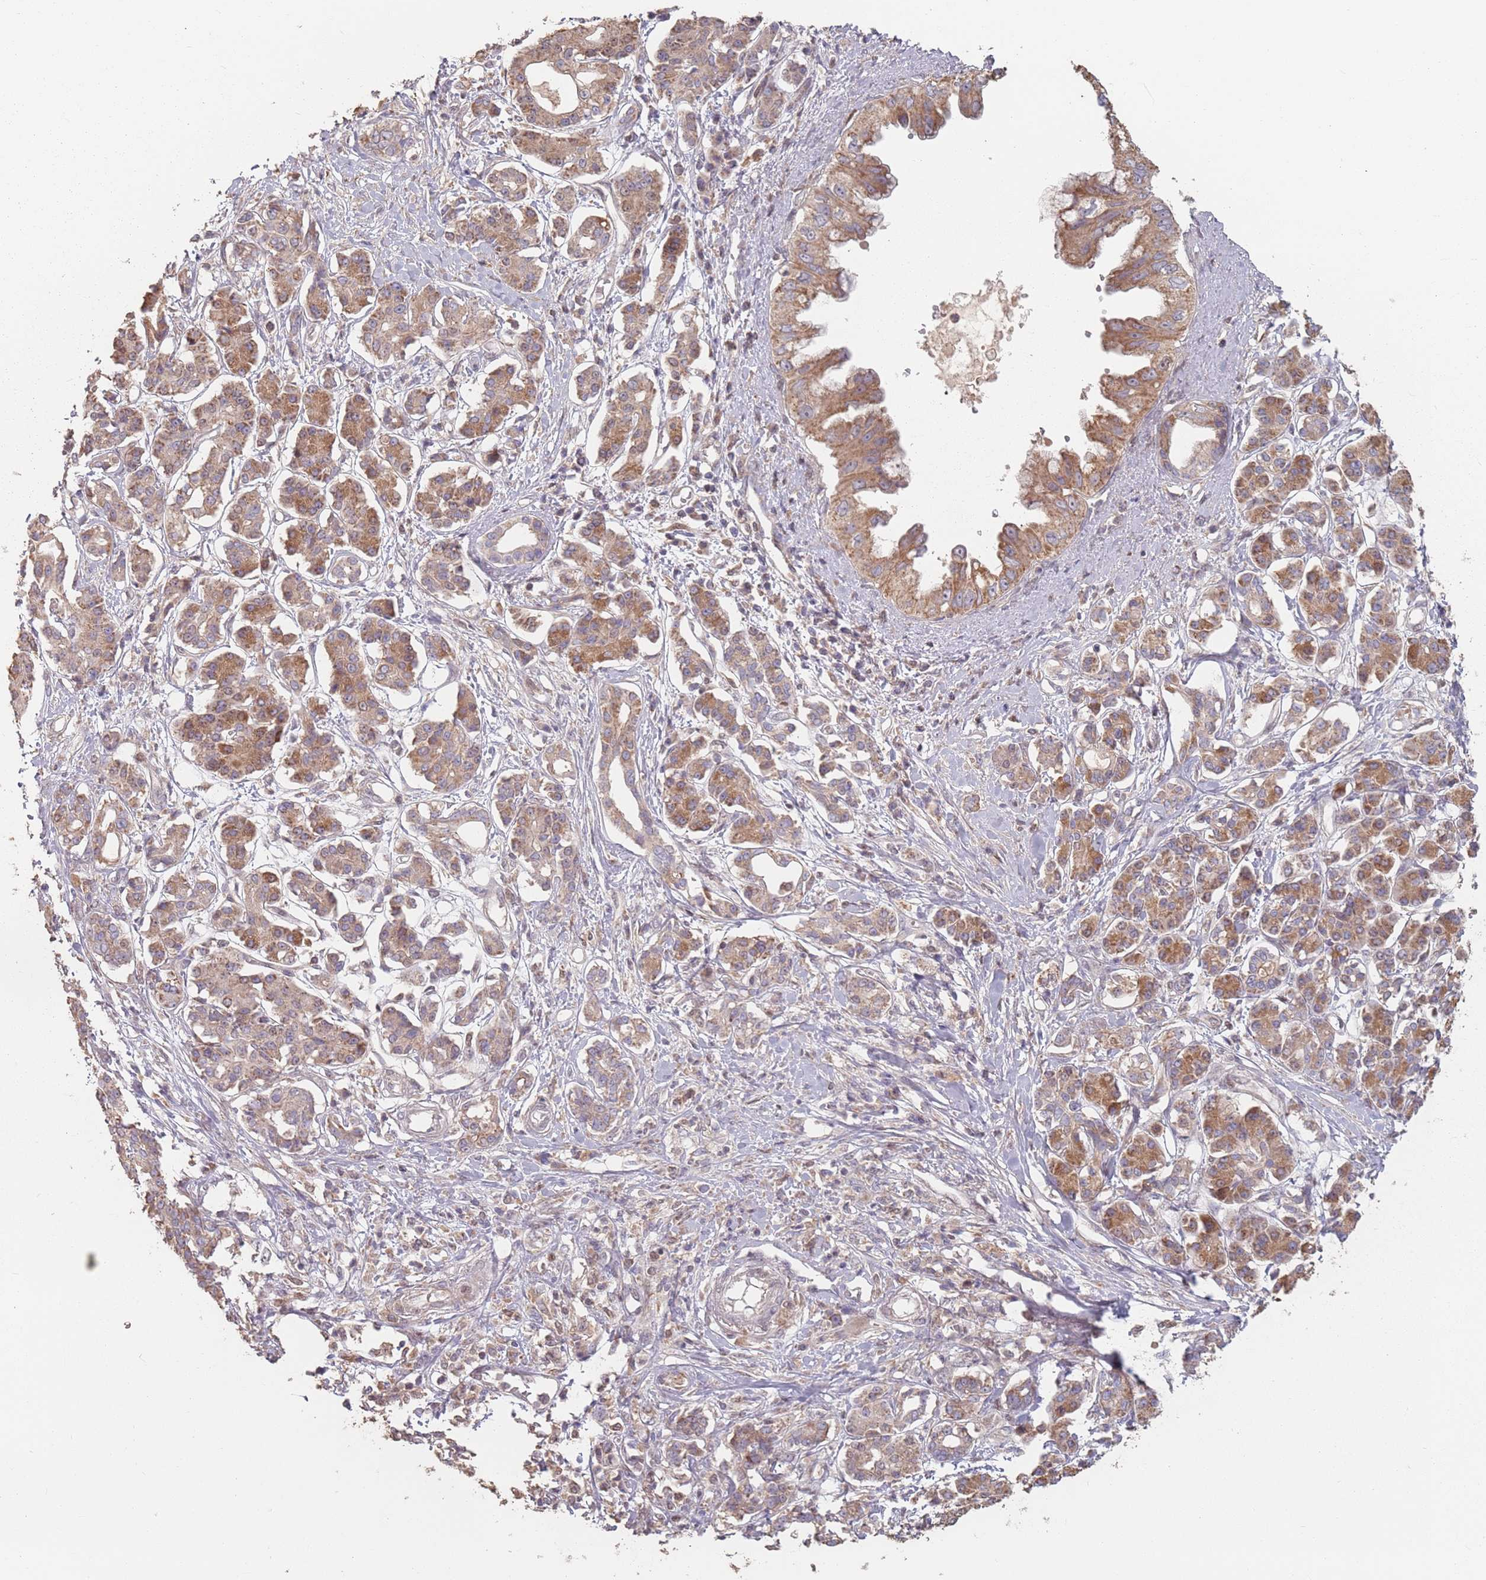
{"staining": {"intensity": "moderate", "quantity": ">75%", "location": "cytoplasmic/membranous,nuclear"}, "tissue": "pancreatic cancer", "cell_type": "Tumor cells", "image_type": "cancer", "snomed": [{"axis": "morphology", "description": "Adenocarcinoma, NOS"}, {"axis": "topography", "description": "Pancreas"}], "caption": "Brown immunohistochemical staining in adenocarcinoma (pancreatic) demonstrates moderate cytoplasmic/membranous and nuclear positivity in about >75% of tumor cells. Immunohistochemistry stains the protein of interest in brown and the nuclei are stained blue.", "gene": "VPS52", "patient": {"sex": "female", "age": 56}}